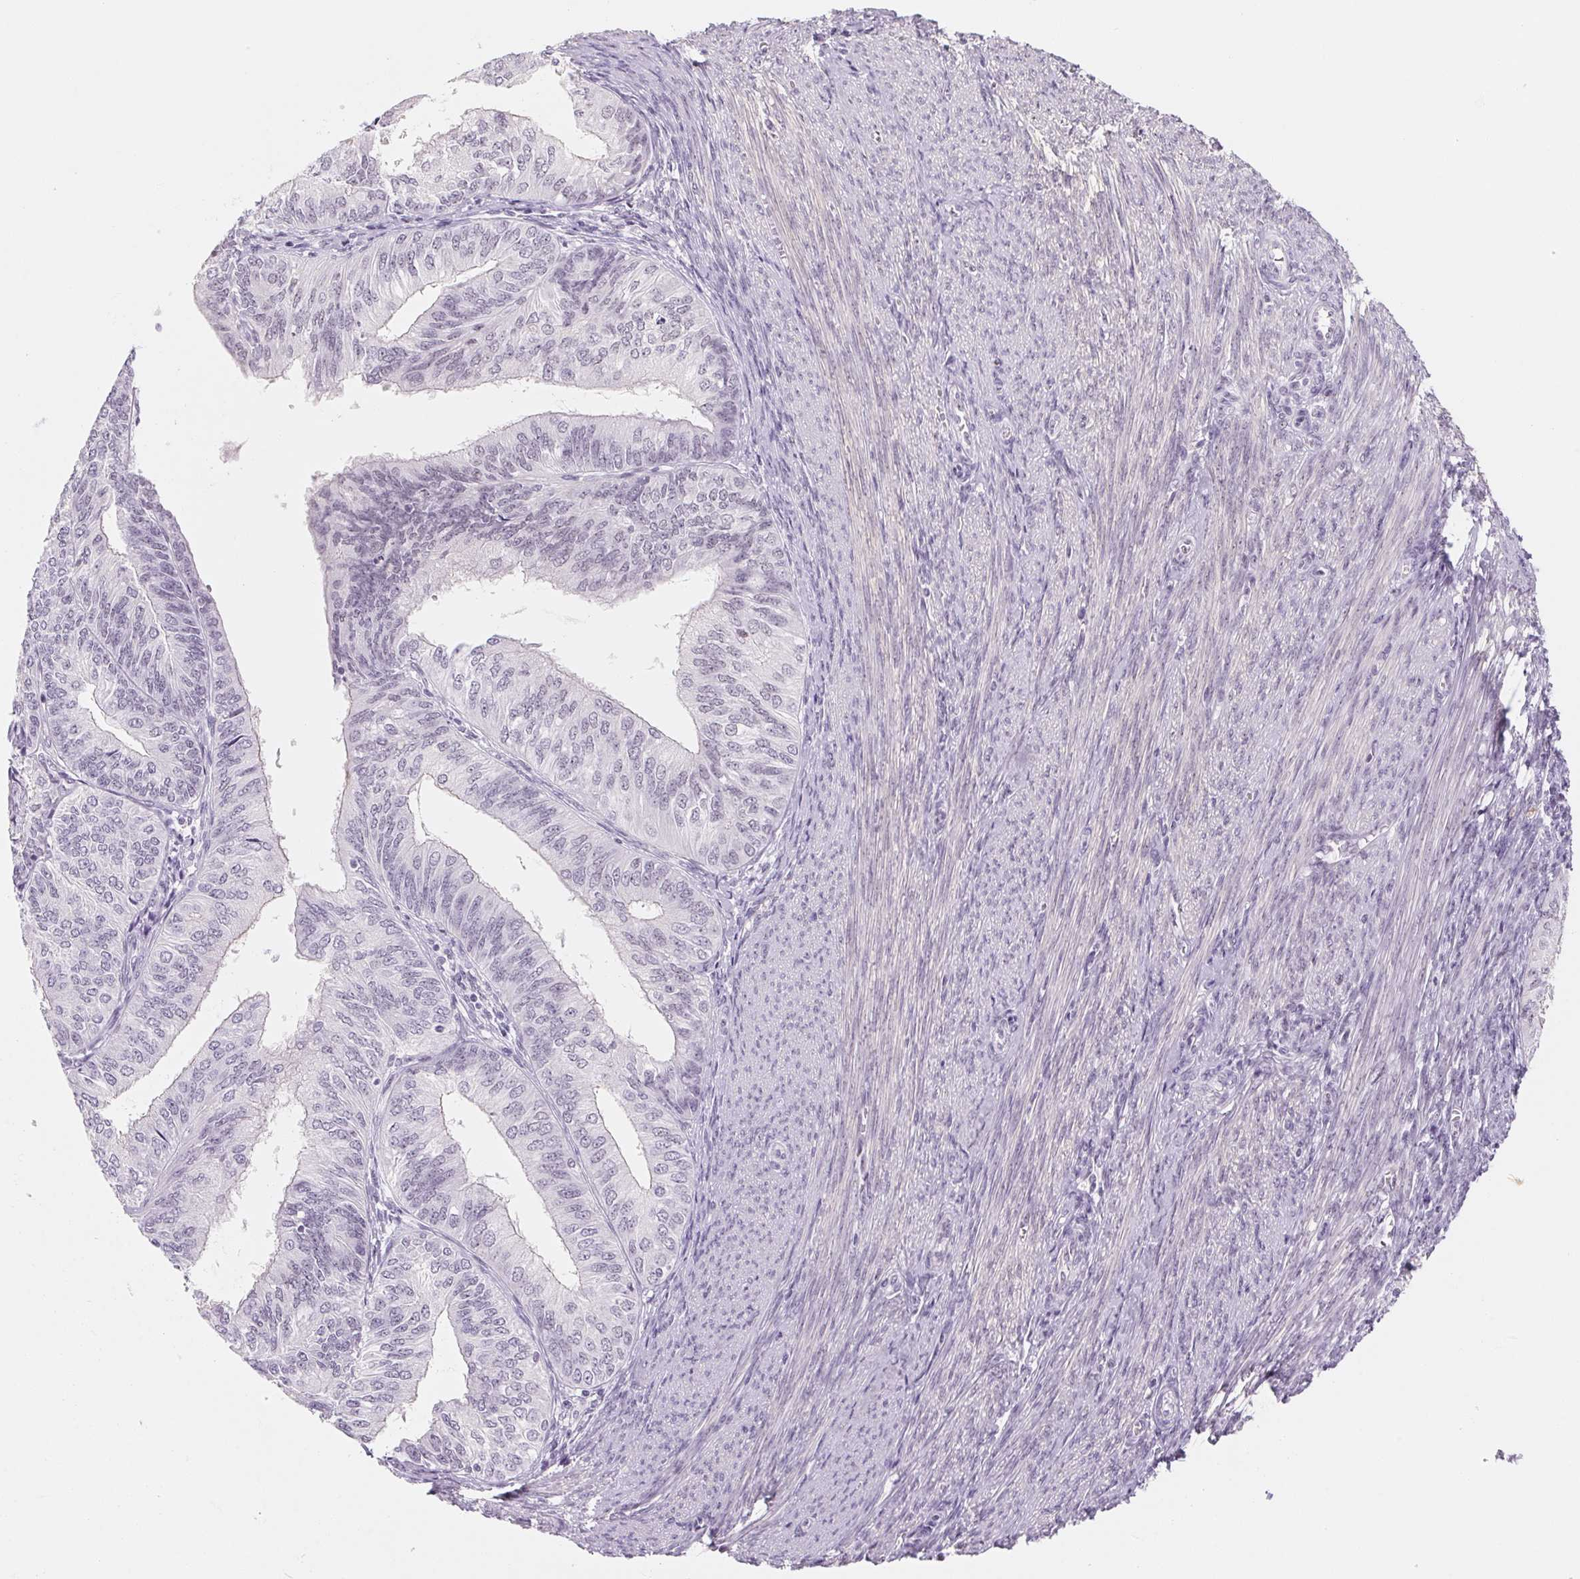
{"staining": {"intensity": "negative", "quantity": "none", "location": "none"}, "tissue": "endometrial cancer", "cell_type": "Tumor cells", "image_type": "cancer", "snomed": [{"axis": "morphology", "description": "Adenocarcinoma, NOS"}, {"axis": "topography", "description": "Endometrium"}], "caption": "This is a micrograph of IHC staining of adenocarcinoma (endometrial), which shows no positivity in tumor cells.", "gene": "ZIC4", "patient": {"sex": "female", "age": 58}}